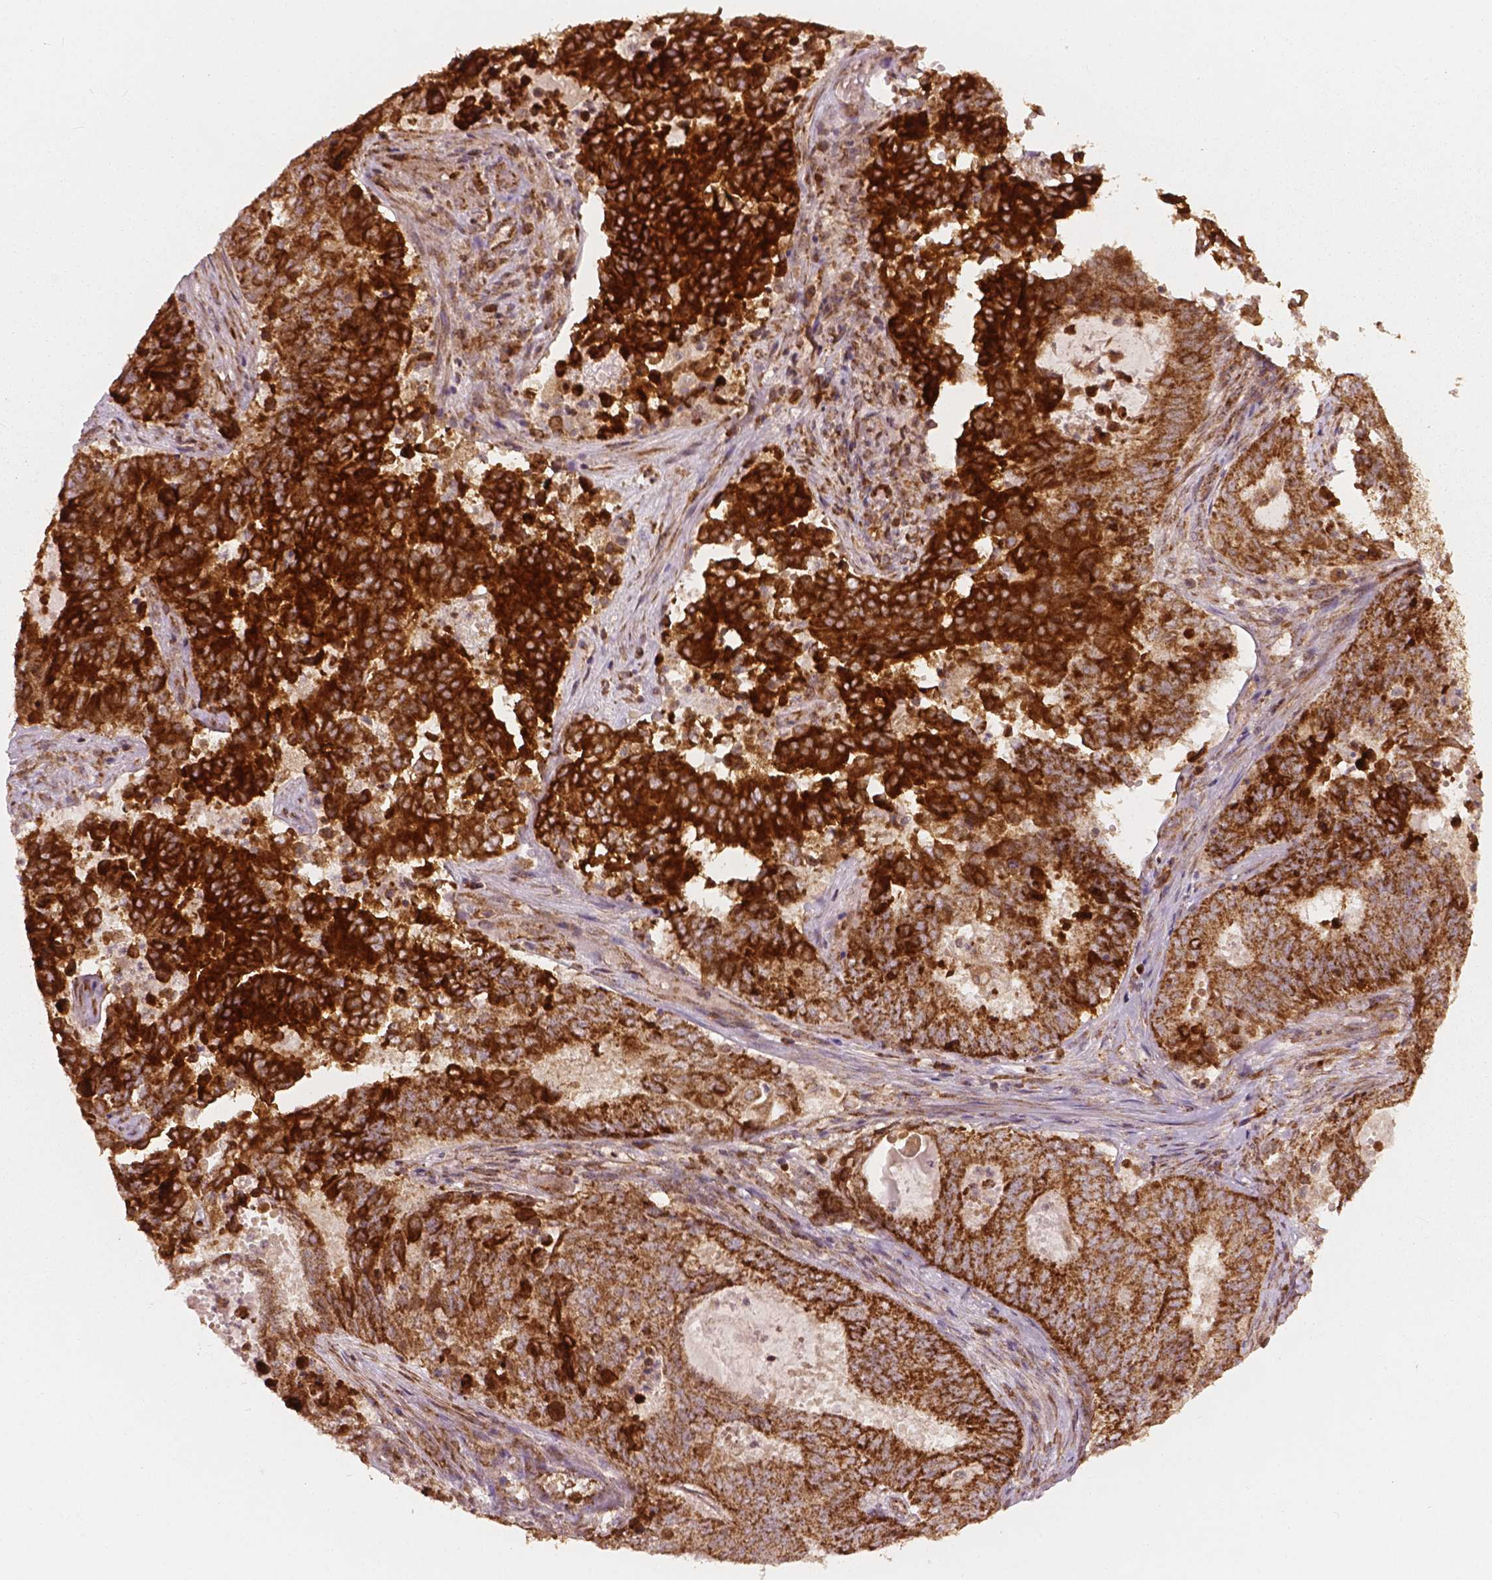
{"staining": {"intensity": "strong", "quantity": ">75%", "location": "cytoplasmic/membranous"}, "tissue": "endometrial cancer", "cell_type": "Tumor cells", "image_type": "cancer", "snomed": [{"axis": "morphology", "description": "Adenocarcinoma, NOS"}, {"axis": "topography", "description": "Endometrium"}], "caption": "Adenocarcinoma (endometrial) stained with a protein marker exhibits strong staining in tumor cells.", "gene": "PGAM5", "patient": {"sex": "female", "age": 62}}